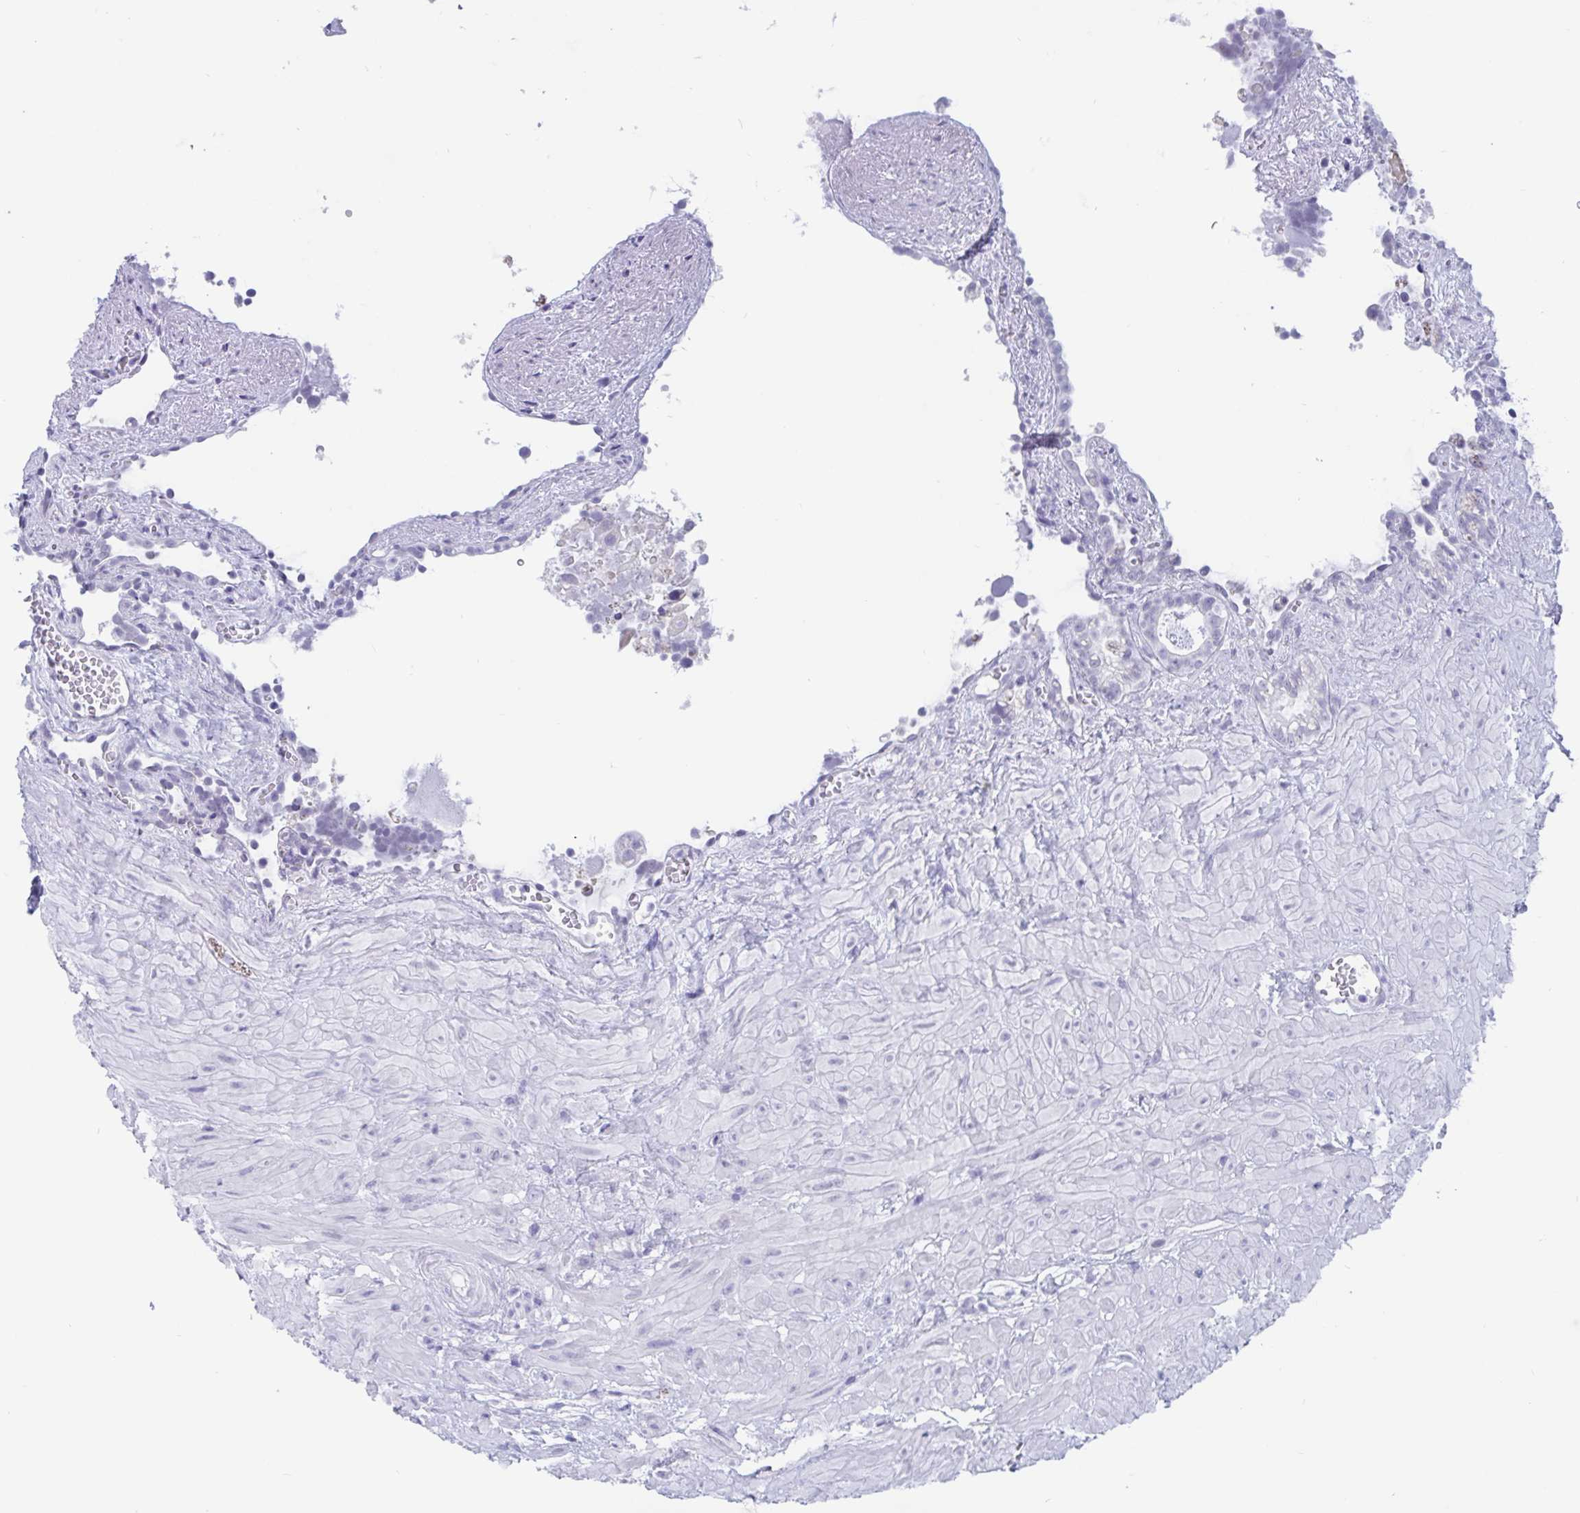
{"staining": {"intensity": "negative", "quantity": "none", "location": "none"}, "tissue": "seminal vesicle", "cell_type": "Glandular cells", "image_type": "normal", "snomed": [{"axis": "morphology", "description": "Normal tissue, NOS"}, {"axis": "topography", "description": "Seminal veicle"}], "caption": "IHC of normal human seminal vesicle shows no positivity in glandular cells. Nuclei are stained in blue.", "gene": "CDX4", "patient": {"sex": "male", "age": 76}}